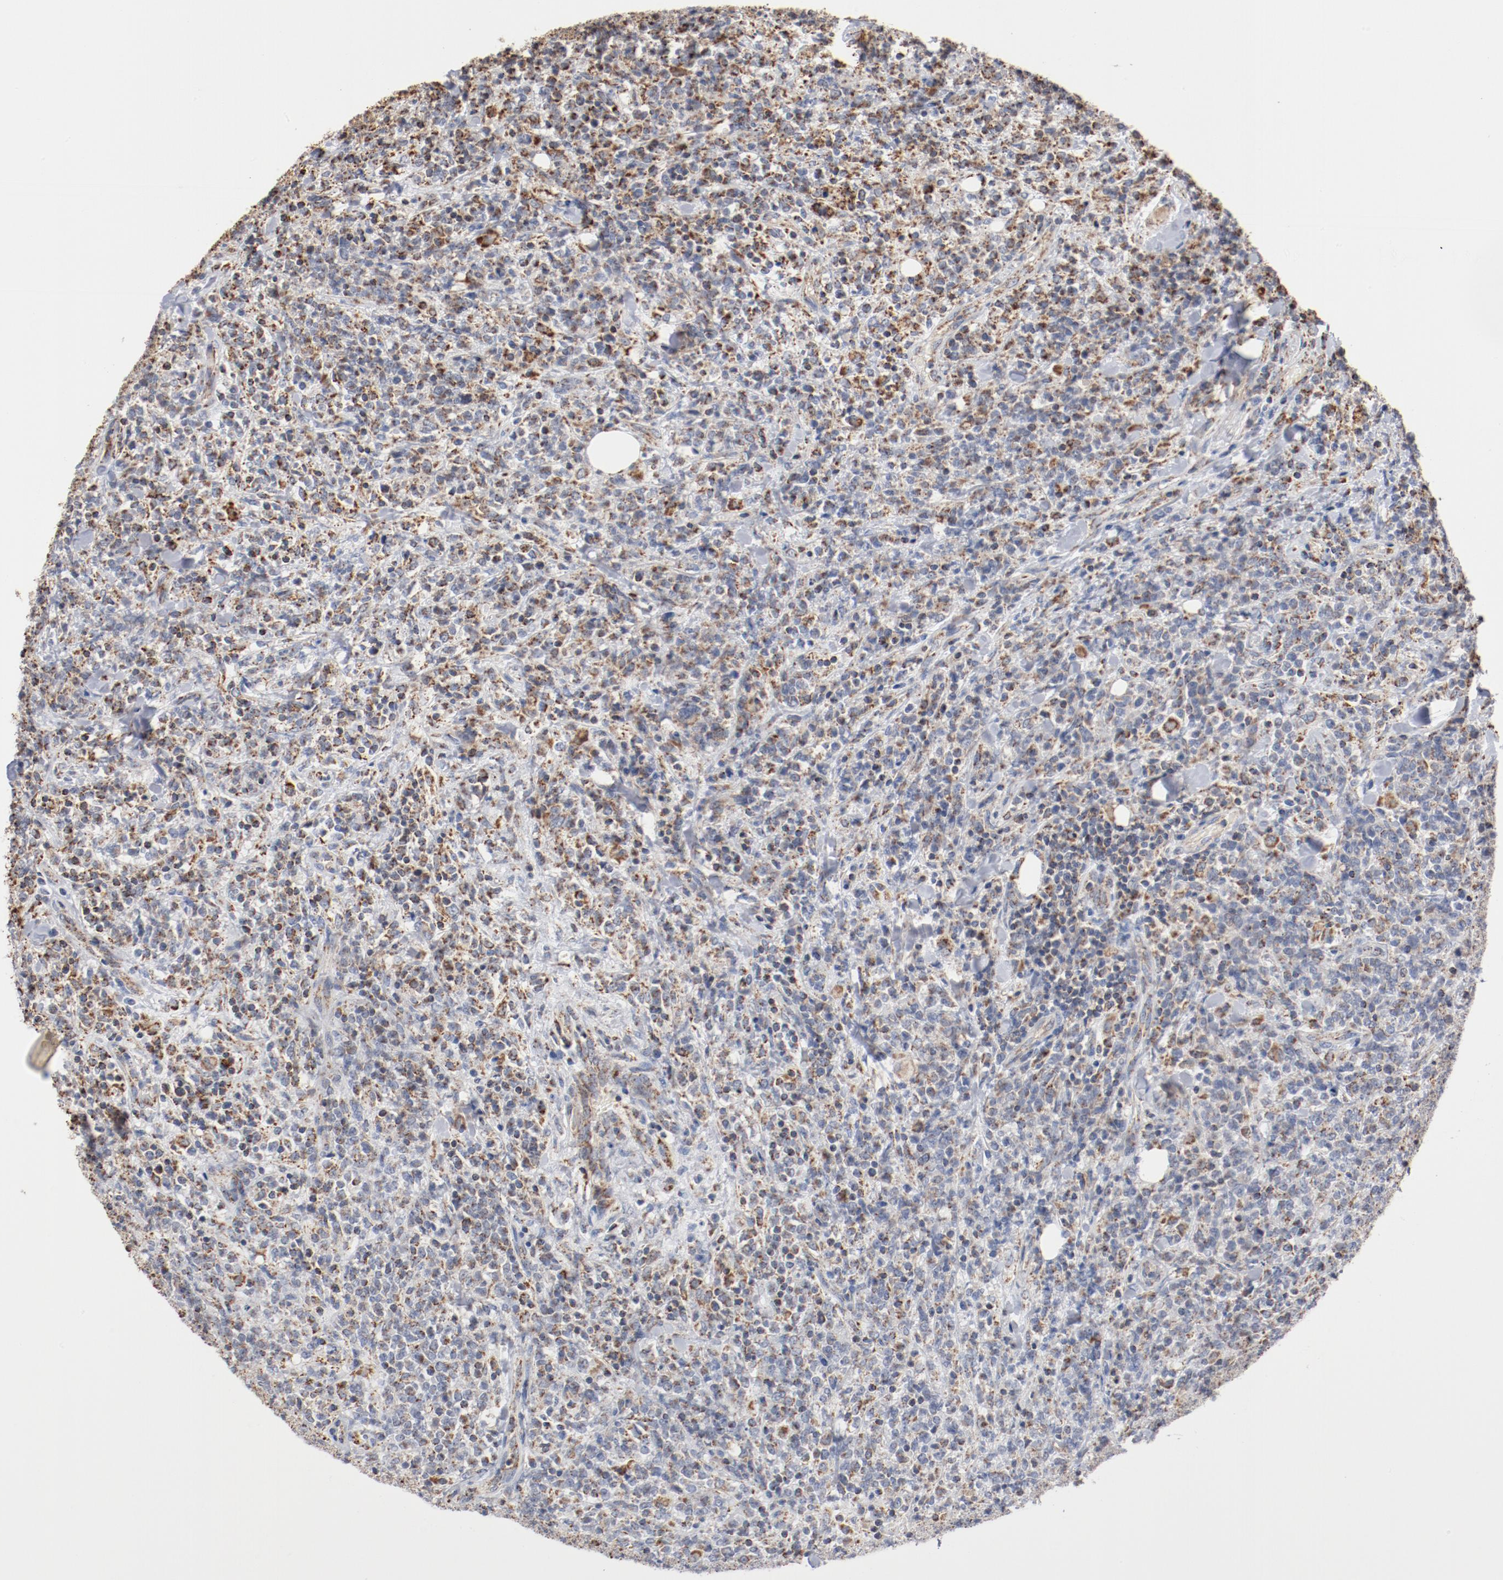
{"staining": {"intensity": "strong", "quantity": "25%-75%", "location": "cytoplasmic/membranous"}, "tissue": "lymphoma", "cell_type": "Tumor cells", "image_type": "cancer", "snomed": [{"axis": "morphology", "description": "Malignant lymphoma, non-Hodgkin's type, High grade"}, {"axis": "topography", "description": "Soft tissue"}], "caption": "A brown stain labels strong cytoplasmic/membranous positivity of a protein in human lymphoma tumor cells.", "gene": "NDUFS4", "patient": {"sex": "male", "age": 18}}